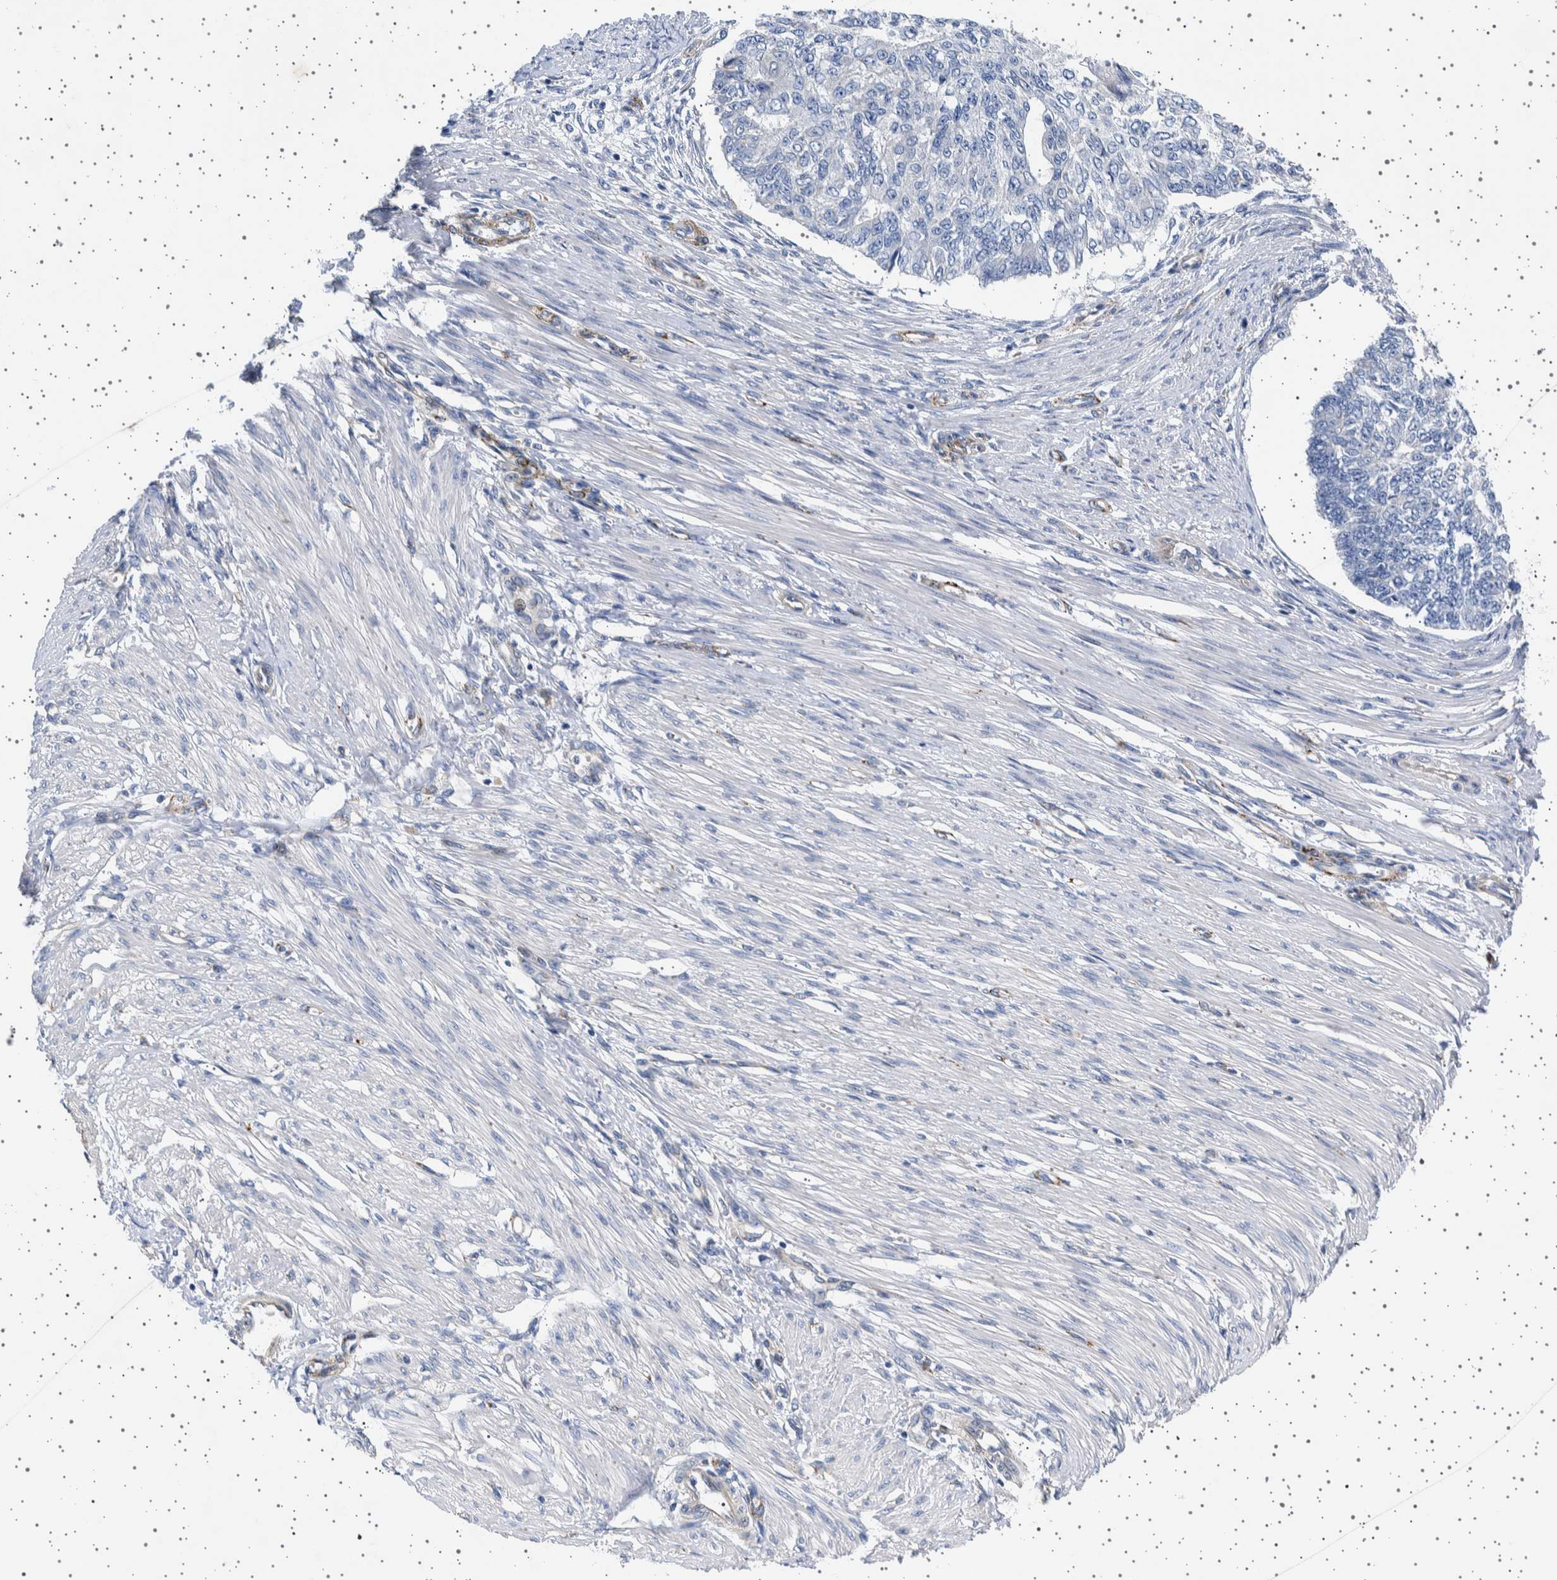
{"staining": {"intensity": "negative", "quantity": "none", "location": "none"}, "tissue": "endometrial cancer", "cell_type": "Tumor cells", "image_type": "cancer", "snomed": [{"axis": "morphology", "description": "Adenocarcinoma, NOS"}, {"axis": "topography", "description": "Endometrium"}], "caption": "This is an IHC photomicrograph of endometrial cancer (adenocarcinoma). There is no expression in tumor cells.", "gene": "SEPTIN4", "patient": {"sex": "female", "age": 32}}